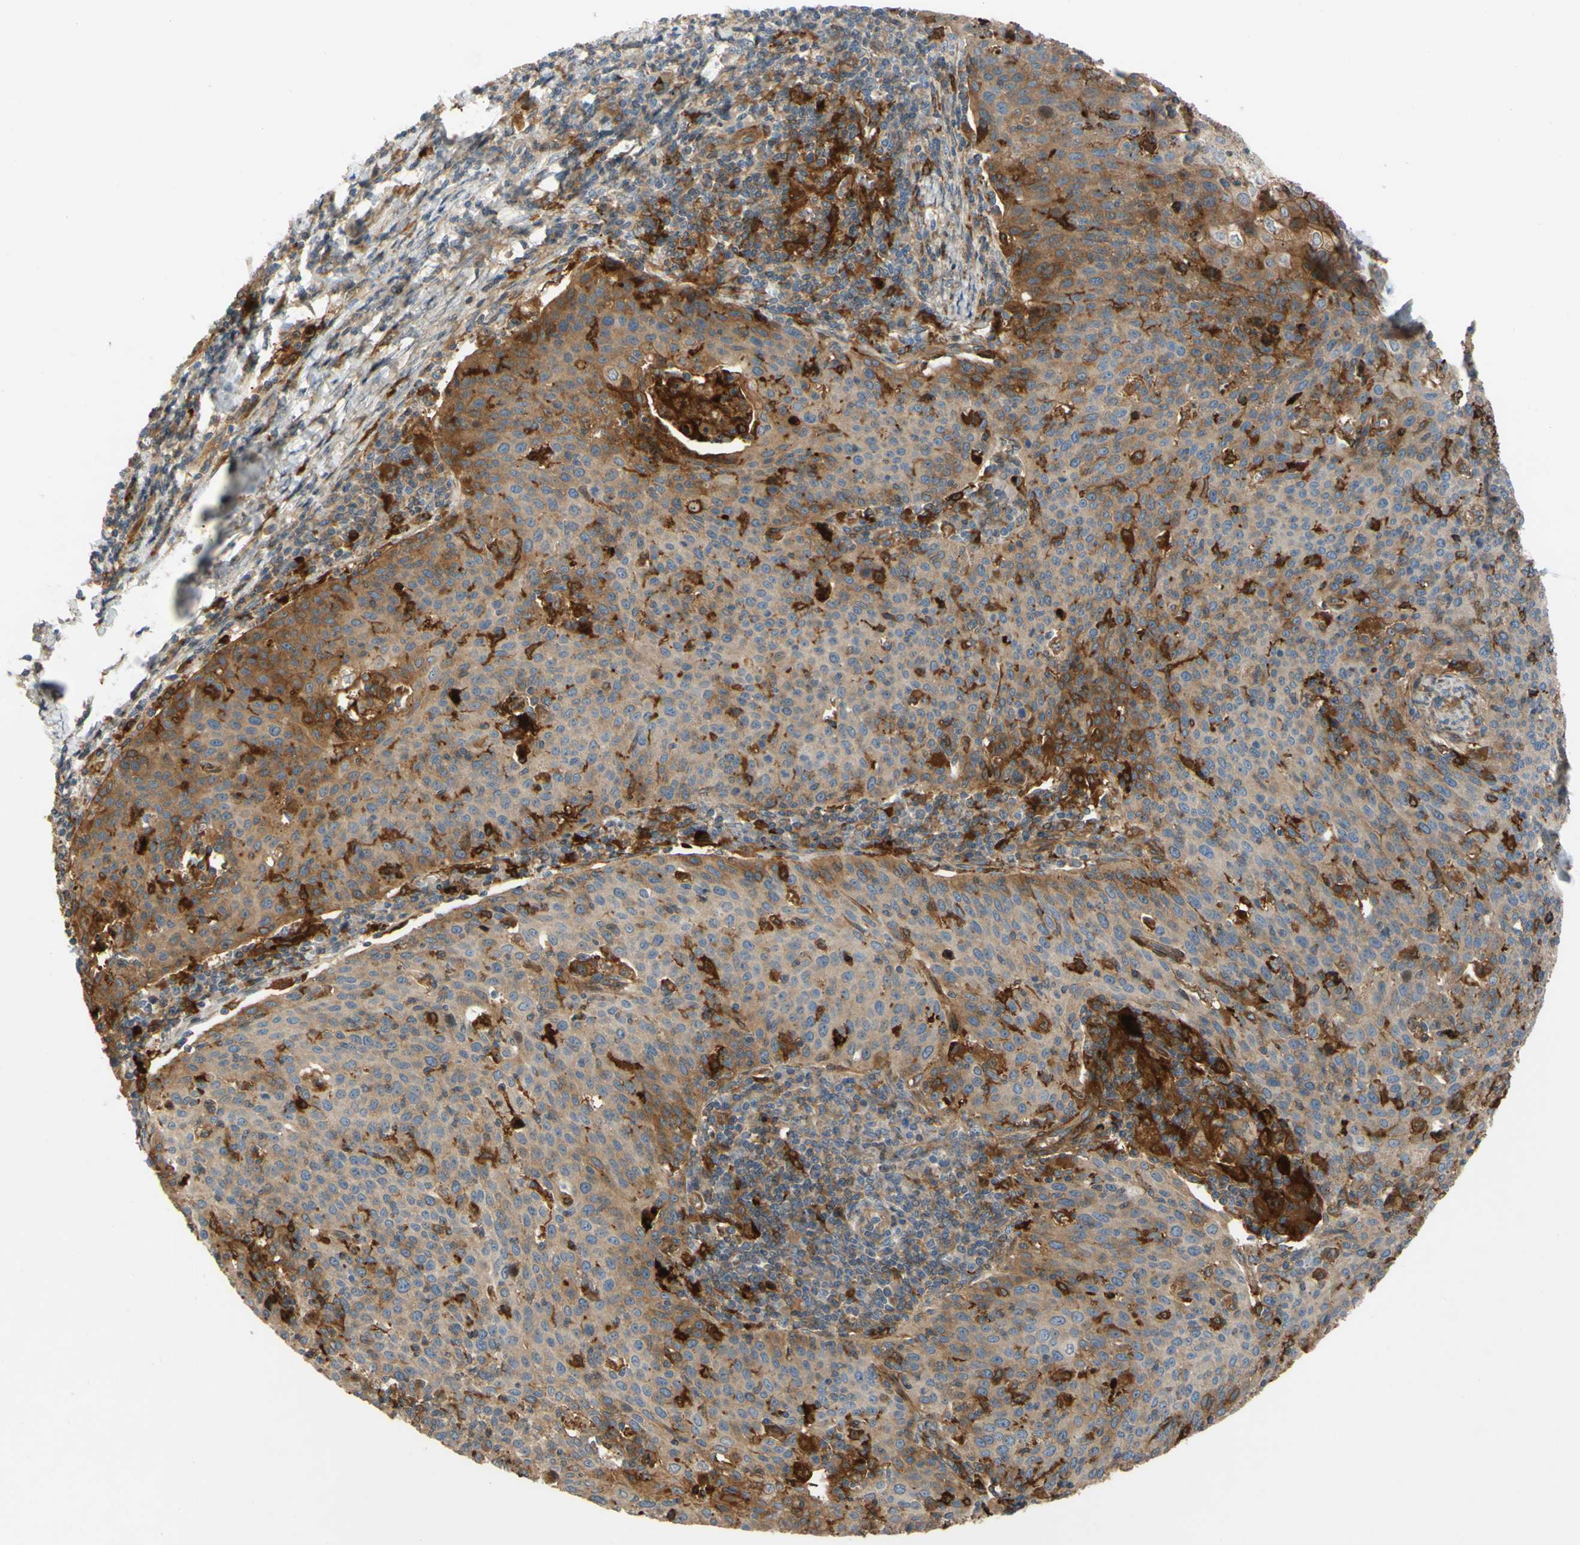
{"staining": {"intensity": "moderate", "quantity": ">75%", "location": "cytoplasmic/membranous"}, "tissue": "cervical cancer", "cell_type": "Tumor cells", "image_type": "cancer", "snomed": [{"axis": "morphology", "description": "Squamous cell carcinoma, NOS"}, {"axis": "topography", "description": "Cervix"}], "caption": "Immunohistochemistry (IHC) (DAB (3,3'-diaminobenzidine)) staining of cervical cancer exhibits moderate cytoplasmic/membranous protein staining in approximately >75% of tumor cells.", "gene": "SPTLC1", "patient": {"sex": "female", "age": 38}}